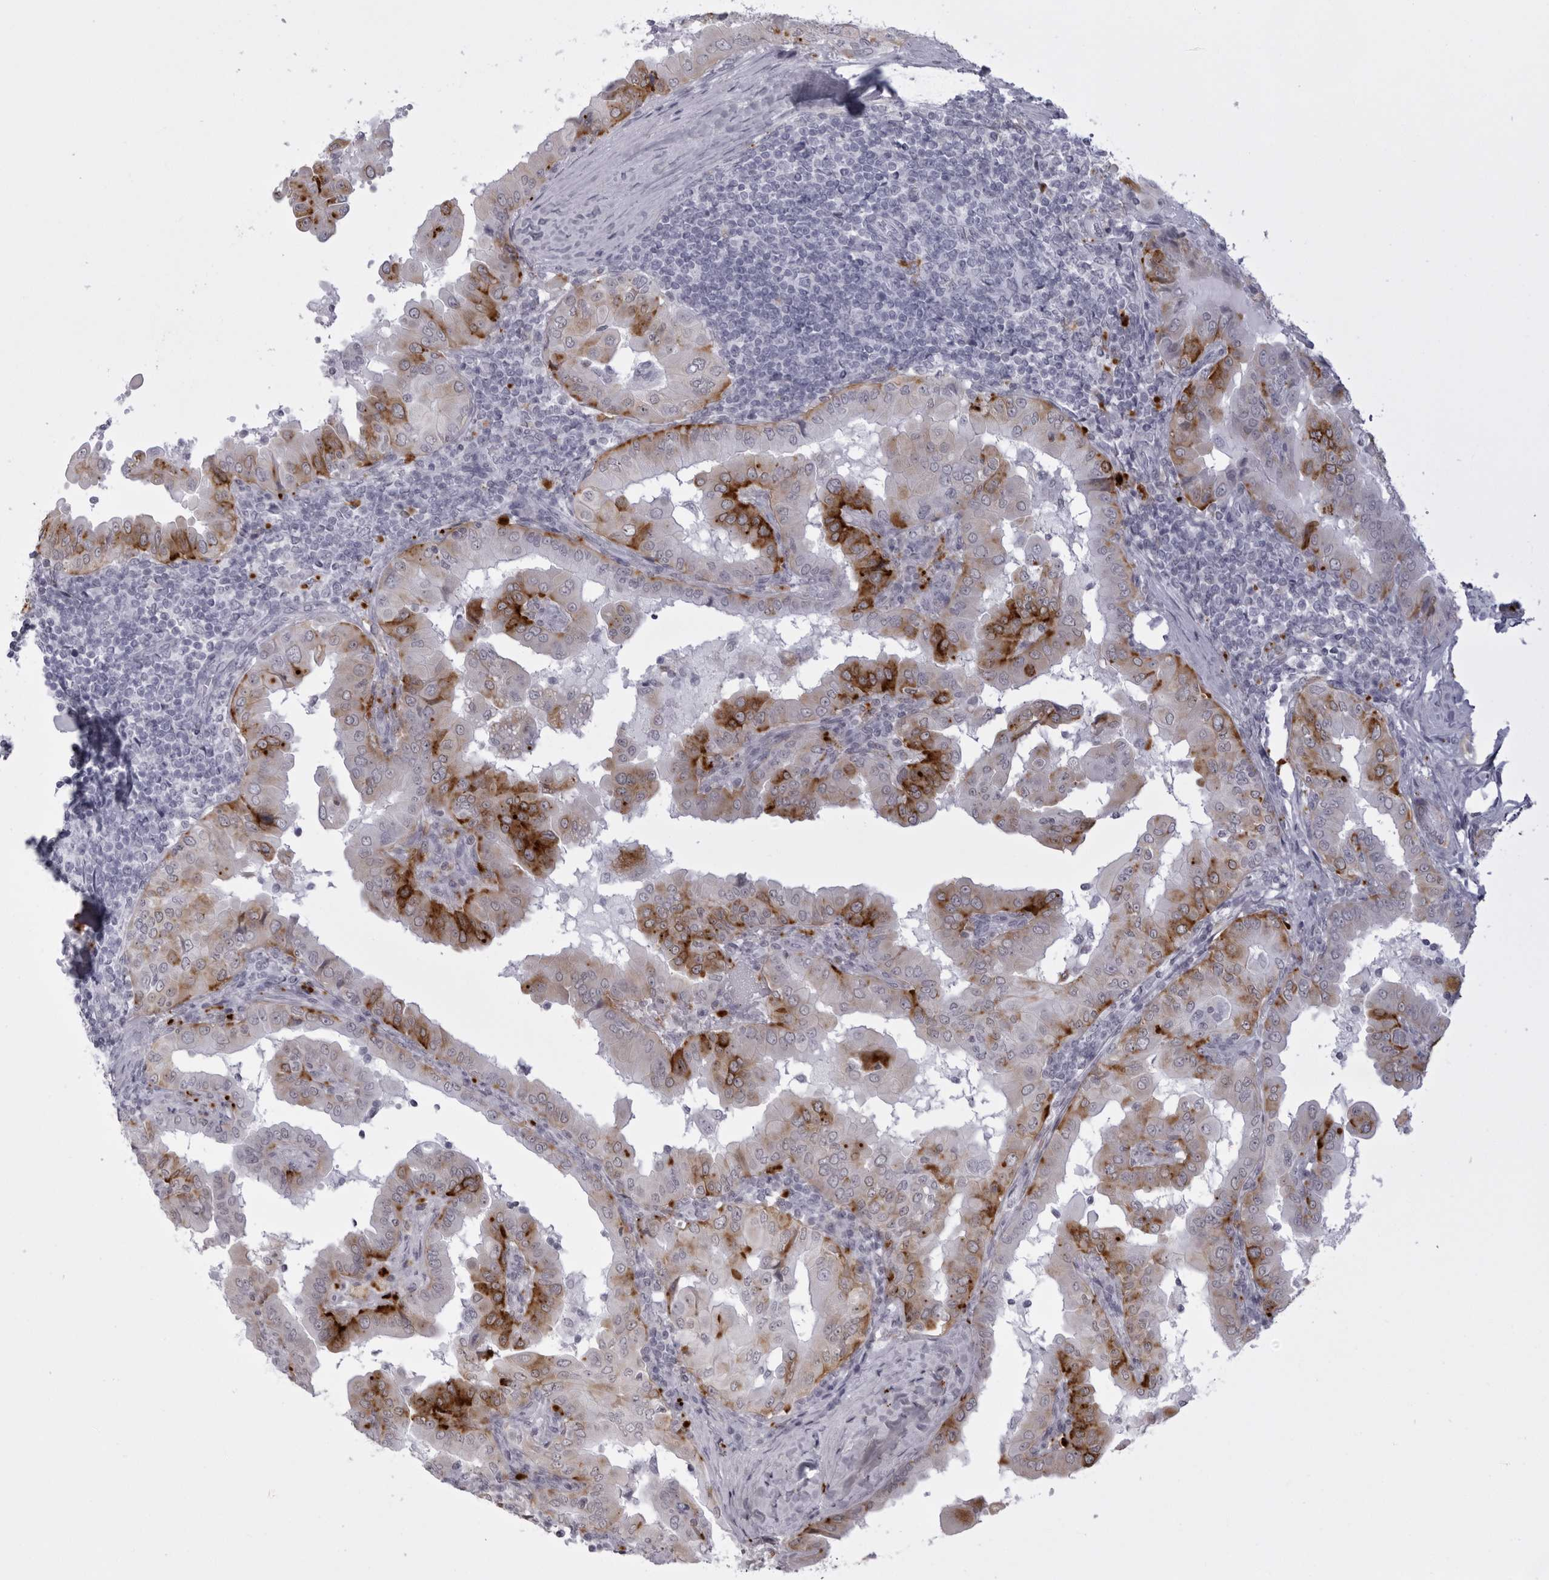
{"staining": {"intensity": "strong", "quantity": "<25%", "location": "cytoplasmic/membranous"}, "tissue": "thyroid cancer", "cell_type": "Tumor cells", "image_type": "cancer", "snomed": [{"axis": "morphology", "description": "Papillary adenocarcinoma, NOS"}, {"axis": "topography", "description": "Thyroid gland"}], "caption": "Immunohistochemistry (IHC) staining of thyroid papillary adenocarcinoma, which exhibits medium levels of strong cytoplasmic/membranous staining in about <25% of tumor cells indicating strong cytoplasmic/membranous protein expression. The staining was performed using DAB (brown) for protein detection and nuclei were counterstained in hematoxylin (blue).", "gene": "IL25", "patient": {"sex": "male", "age": 33}}